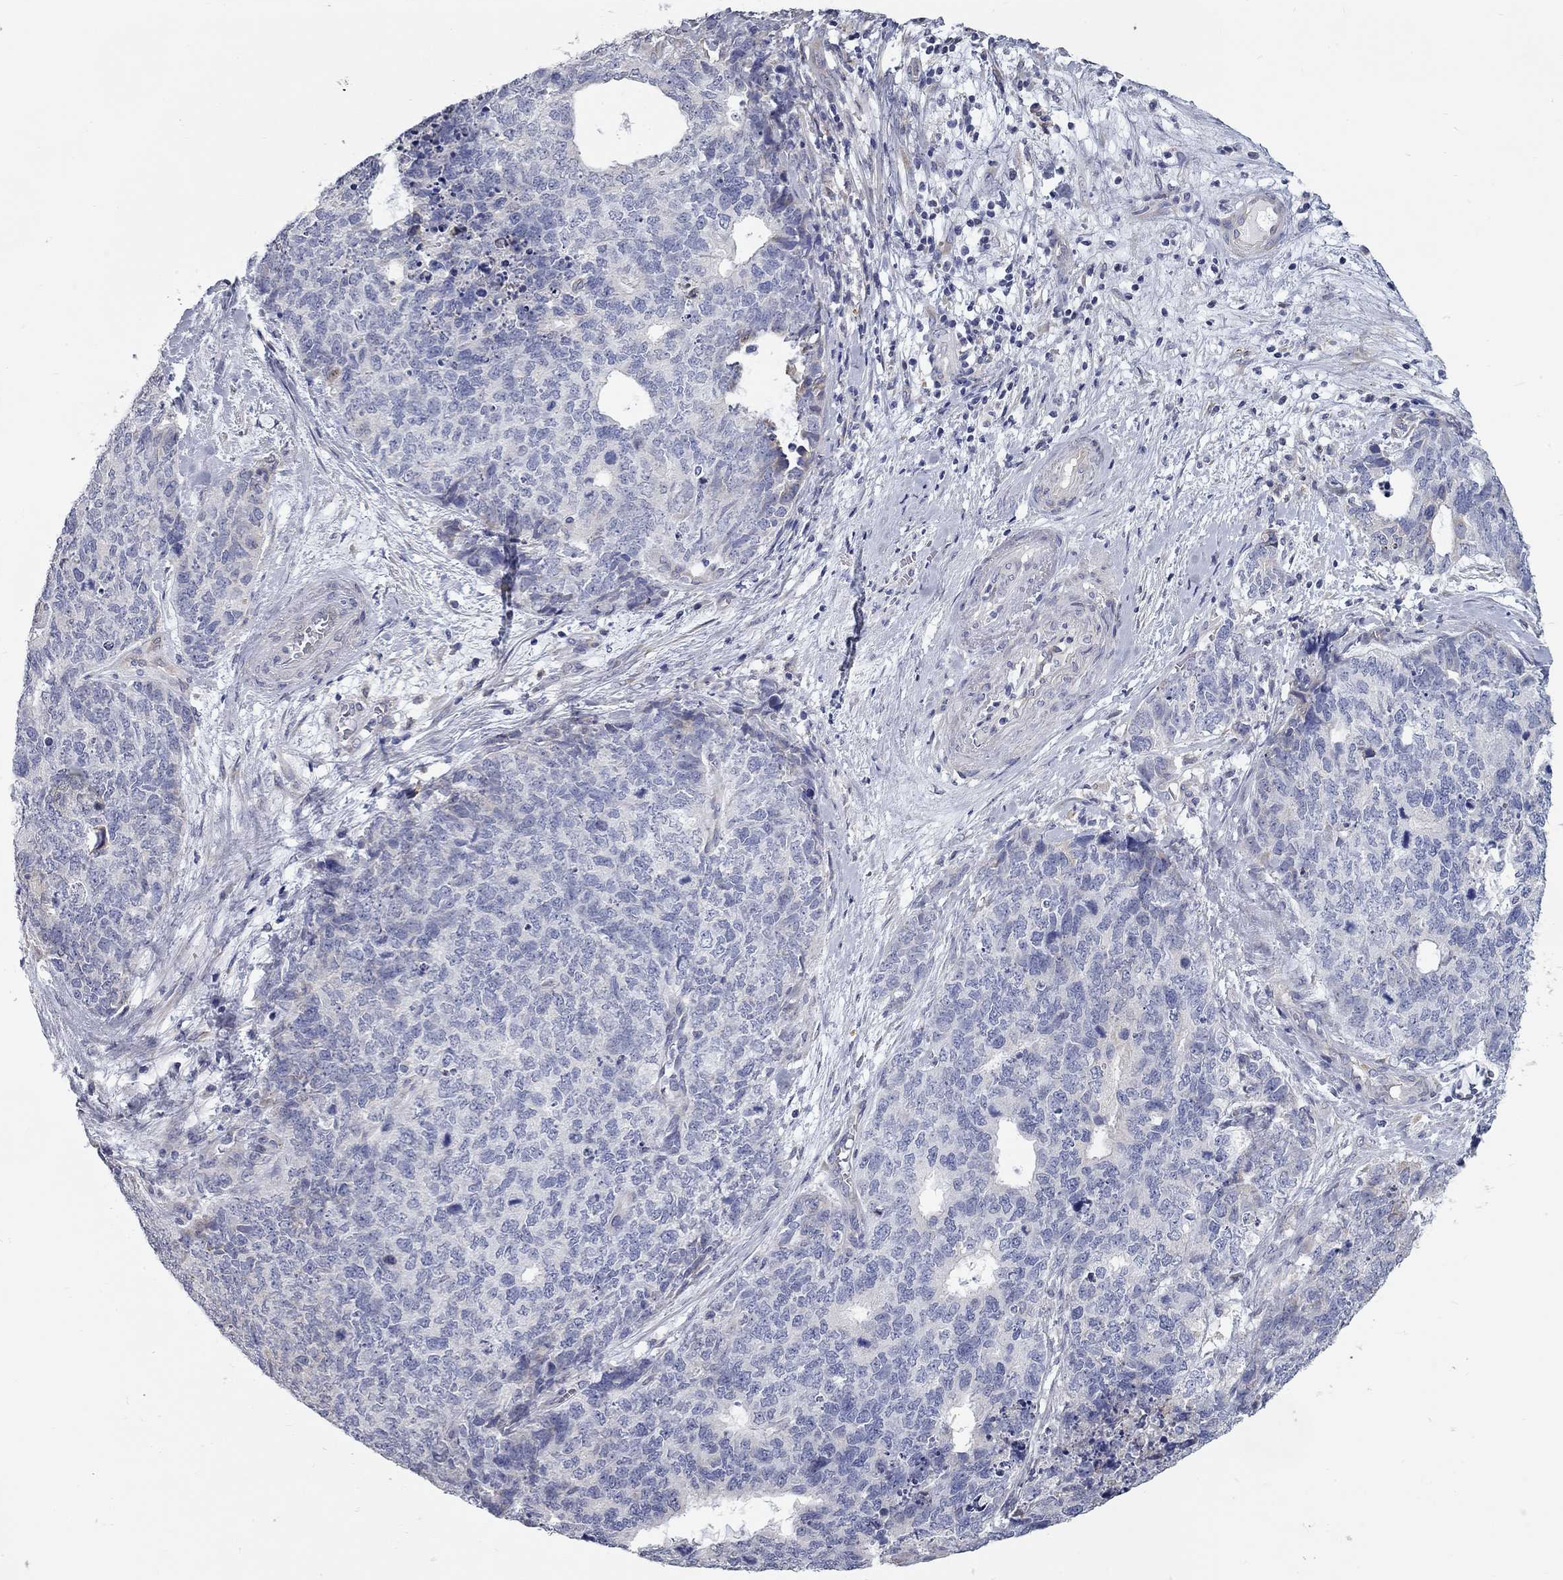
{"staining": {"intensity": "negative", "quantity": "none", "location": "none"}, "tissue": "cervical cancer", "cell_type": "Tumor cells", "image_type": "cancer", "snomed": [{"axis": "morphology", "description": "Squamous cell carcinoma, NOS"}, {"axis": "topography", "description": "Cervix"}], "caption": "Cervical cancer was stained to show a protein in brown. There is no significant expression in tumor cells.", "gene": "XAGE2", "patient": {"sex": "female", "age": 63}}